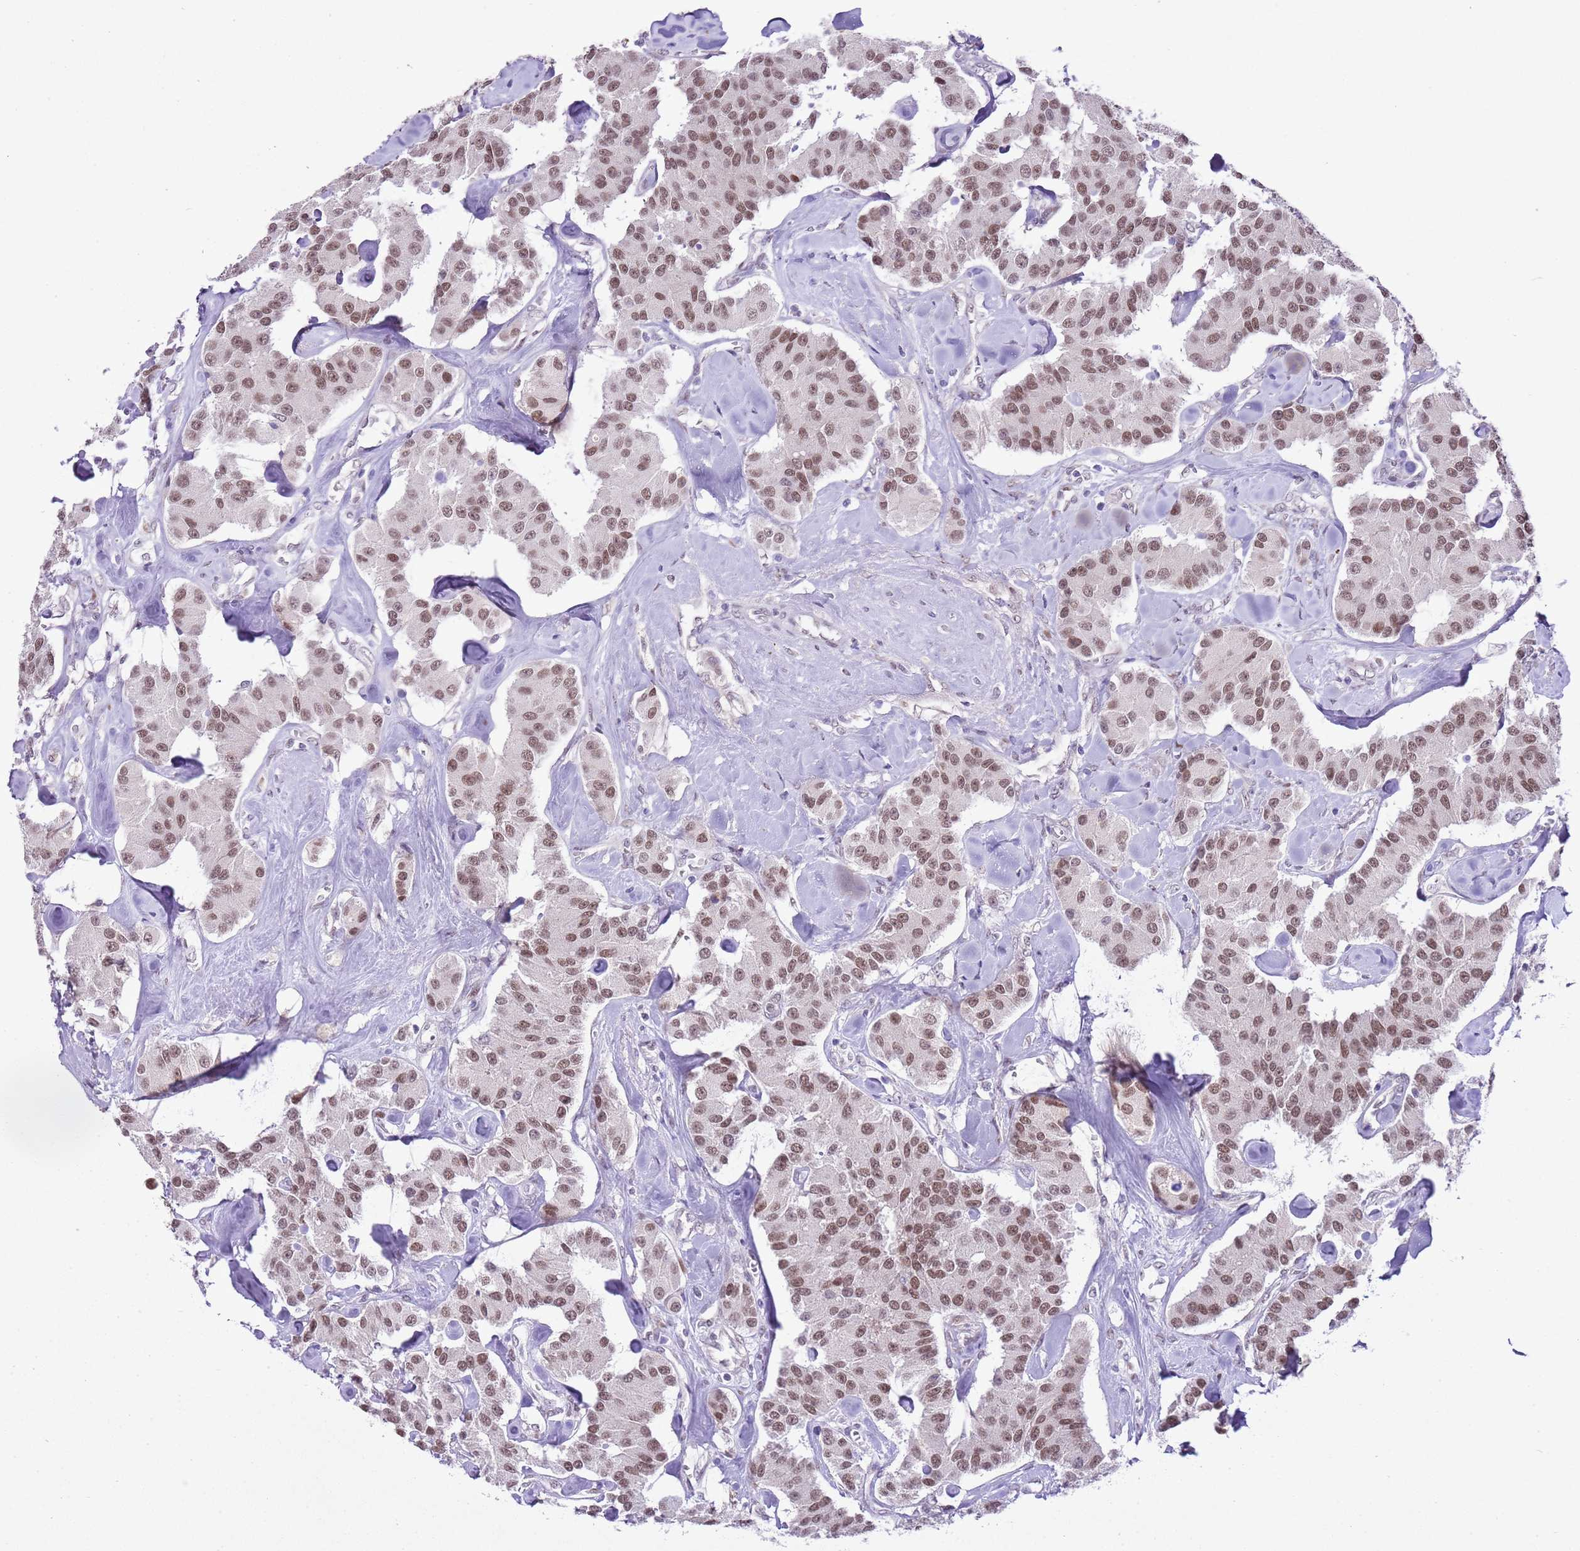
{"staining": {"intensity": "moderate", "quantity": ">75%", "location": "nuclear"}, "tissue": "carcinoid", "cell_type": "Tumor cells", "image_type": "cancer", "snomed": [{"axis": "morphology", "description": "Carcinoid, malignant, NOS"}, {"axis": "topography", "description": "Pancreas"}], "caption": "Protein analysis of carcinoid tissue shows moderate nuclear expression in about >75% of tumor cells.", "gene": "NACC2", "patient": {"sex": "male", "age": 41}}